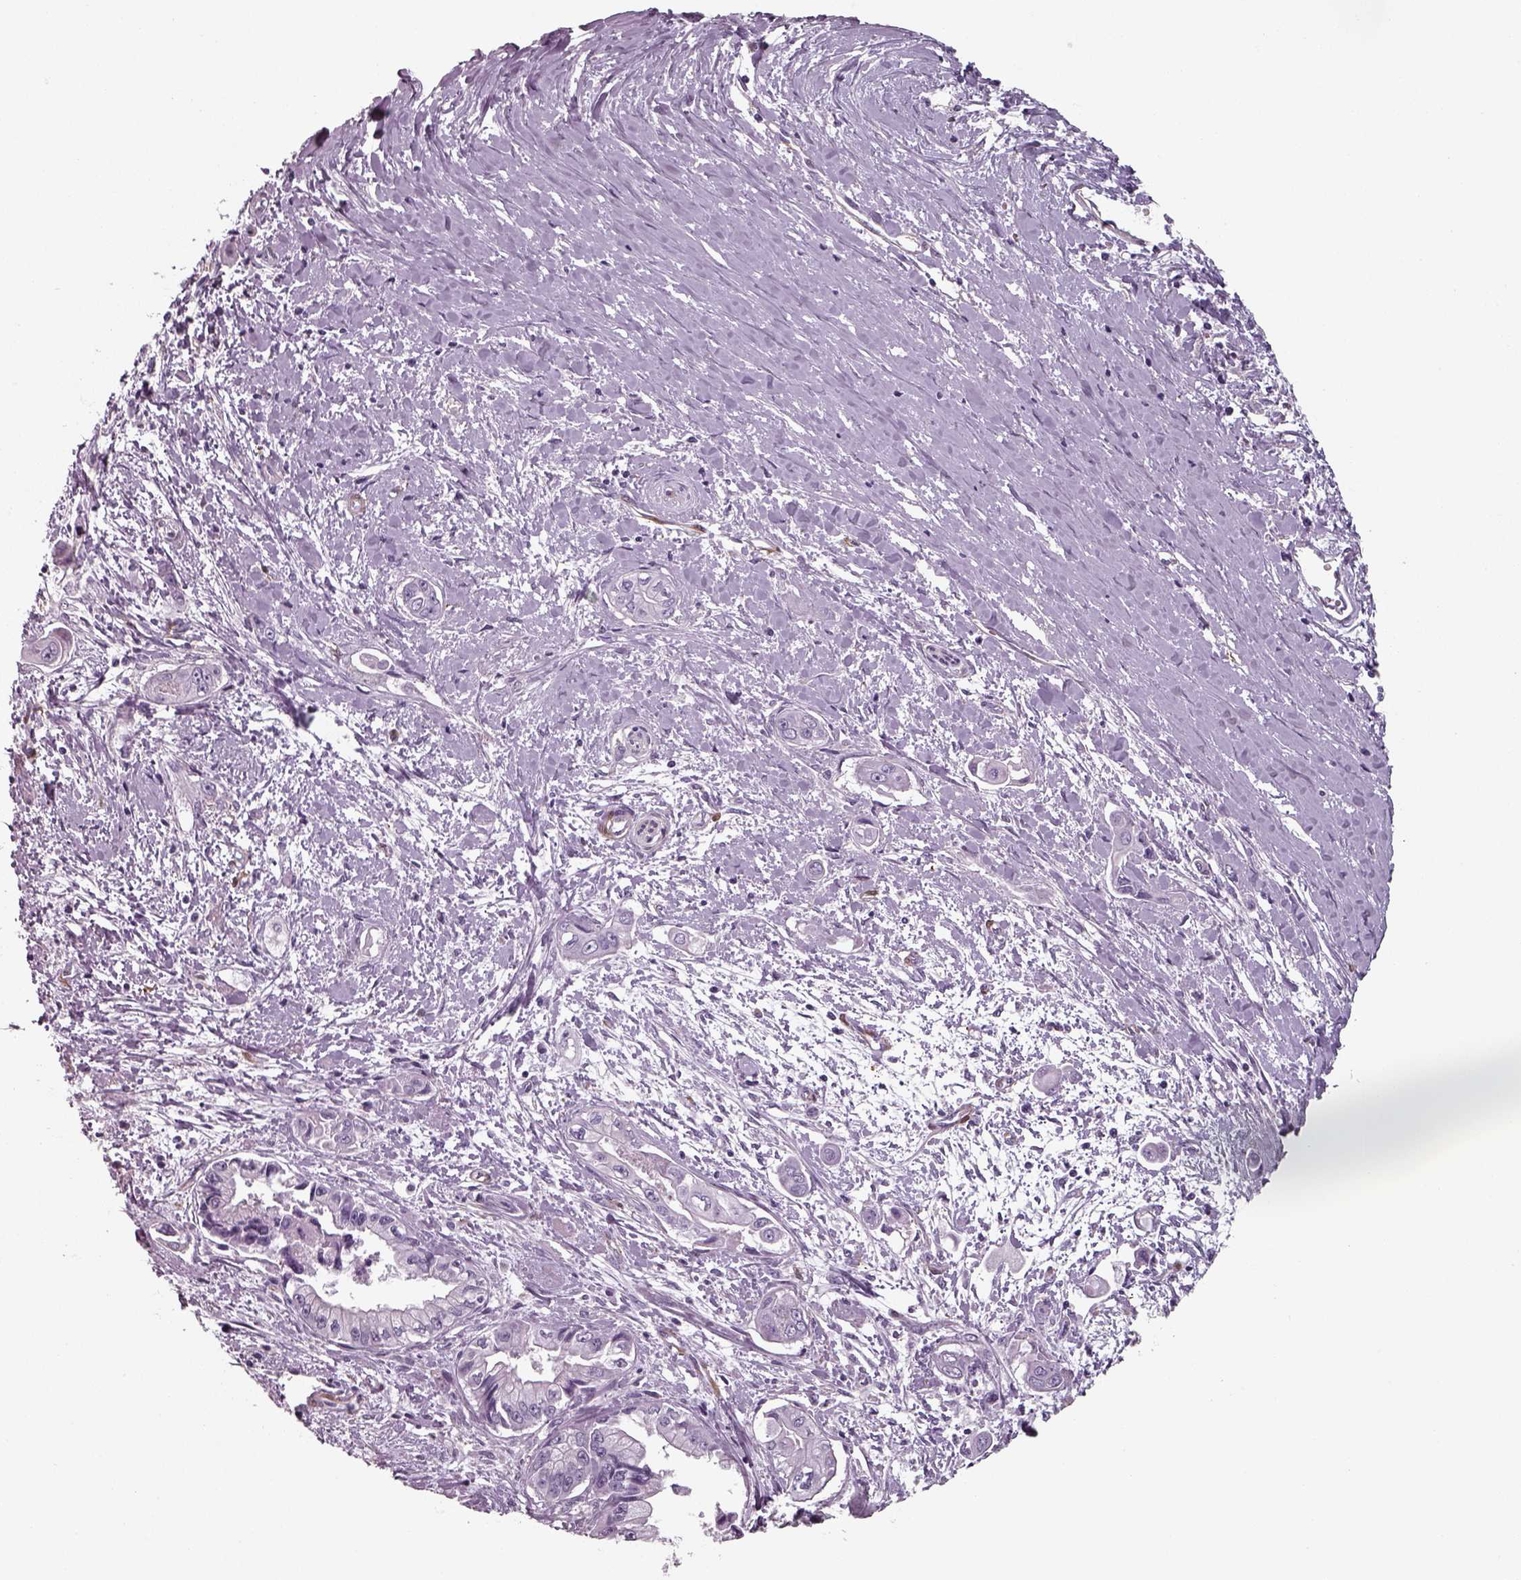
{"staining": {"intensity": "negative", "quantity": "none", "location": "none"}, "tissue": "pancreatic cancer", "cell_type": "Tumor cells", "image_type": "cancer", "snomed": [{"axis": "morphology", "description": "Adenocarcinoma, NOS"}, {"axis": "topography", "description": "Pancreas"}], "caption": "Tumor cells are negative for protein expression in human adenocarcinoma (pancreatic).", "gene": "ISYNA1", "patient": {"sex": "male", "age": 60}}